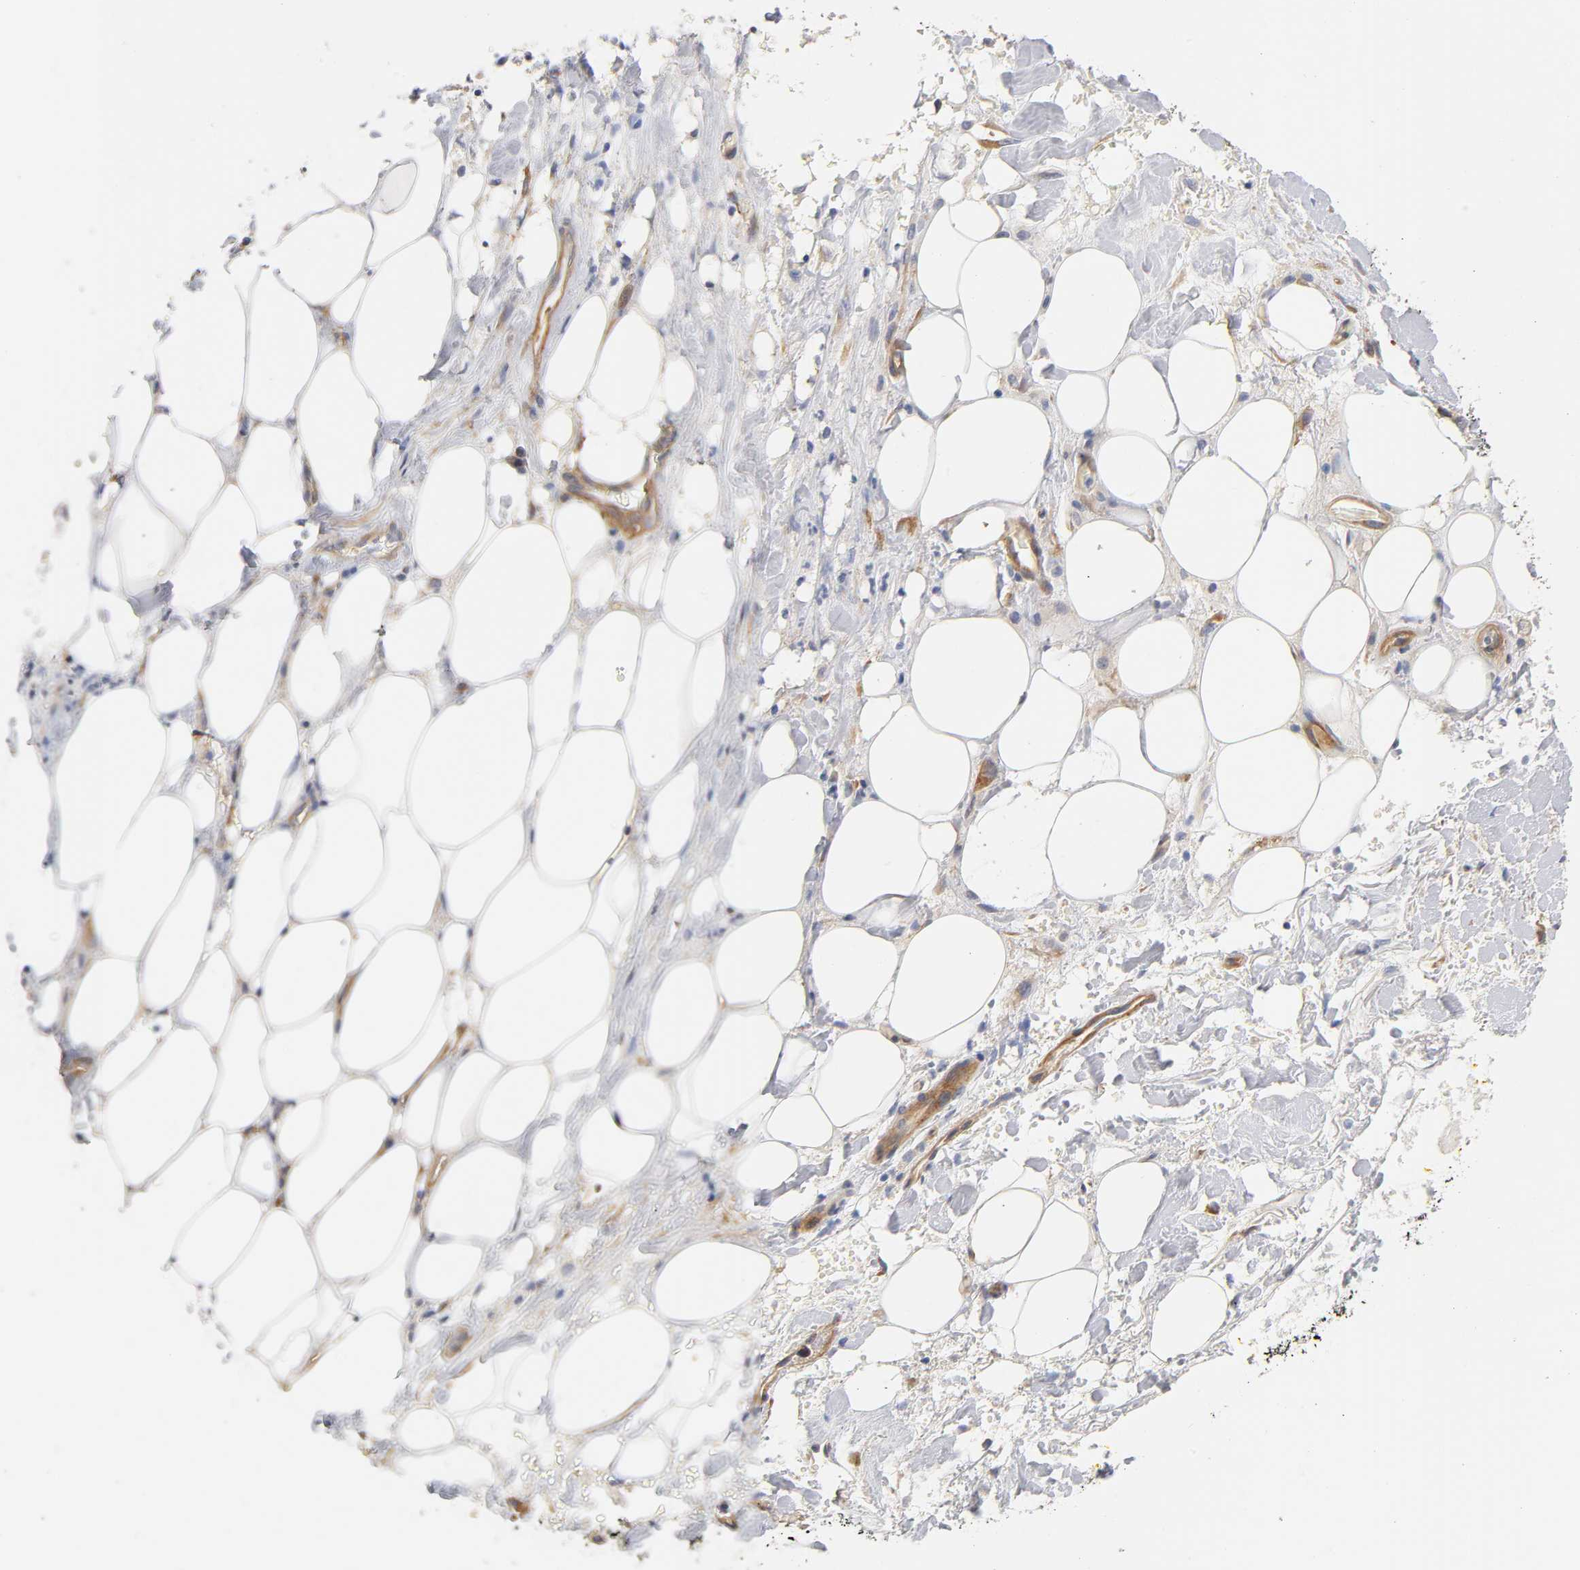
{"staining": {"intensity": "negative", "quantity": "none", "location": "none"}, "tissue": "pancreatic cancer", "cell_type": "Tumor cells", "image_type": "cancer", "snomed": [{"axis": "morphology", "description": "Adenocarcinoma, NOS"}, {"axis": "topography", "description": "Pancreas"}], "caption": "Tumor cells are negative for protein expression in human adenocarcinoma (pancreatic).", "gene": "LAMB1", "patient": {"sex": "male", "age": 70}}